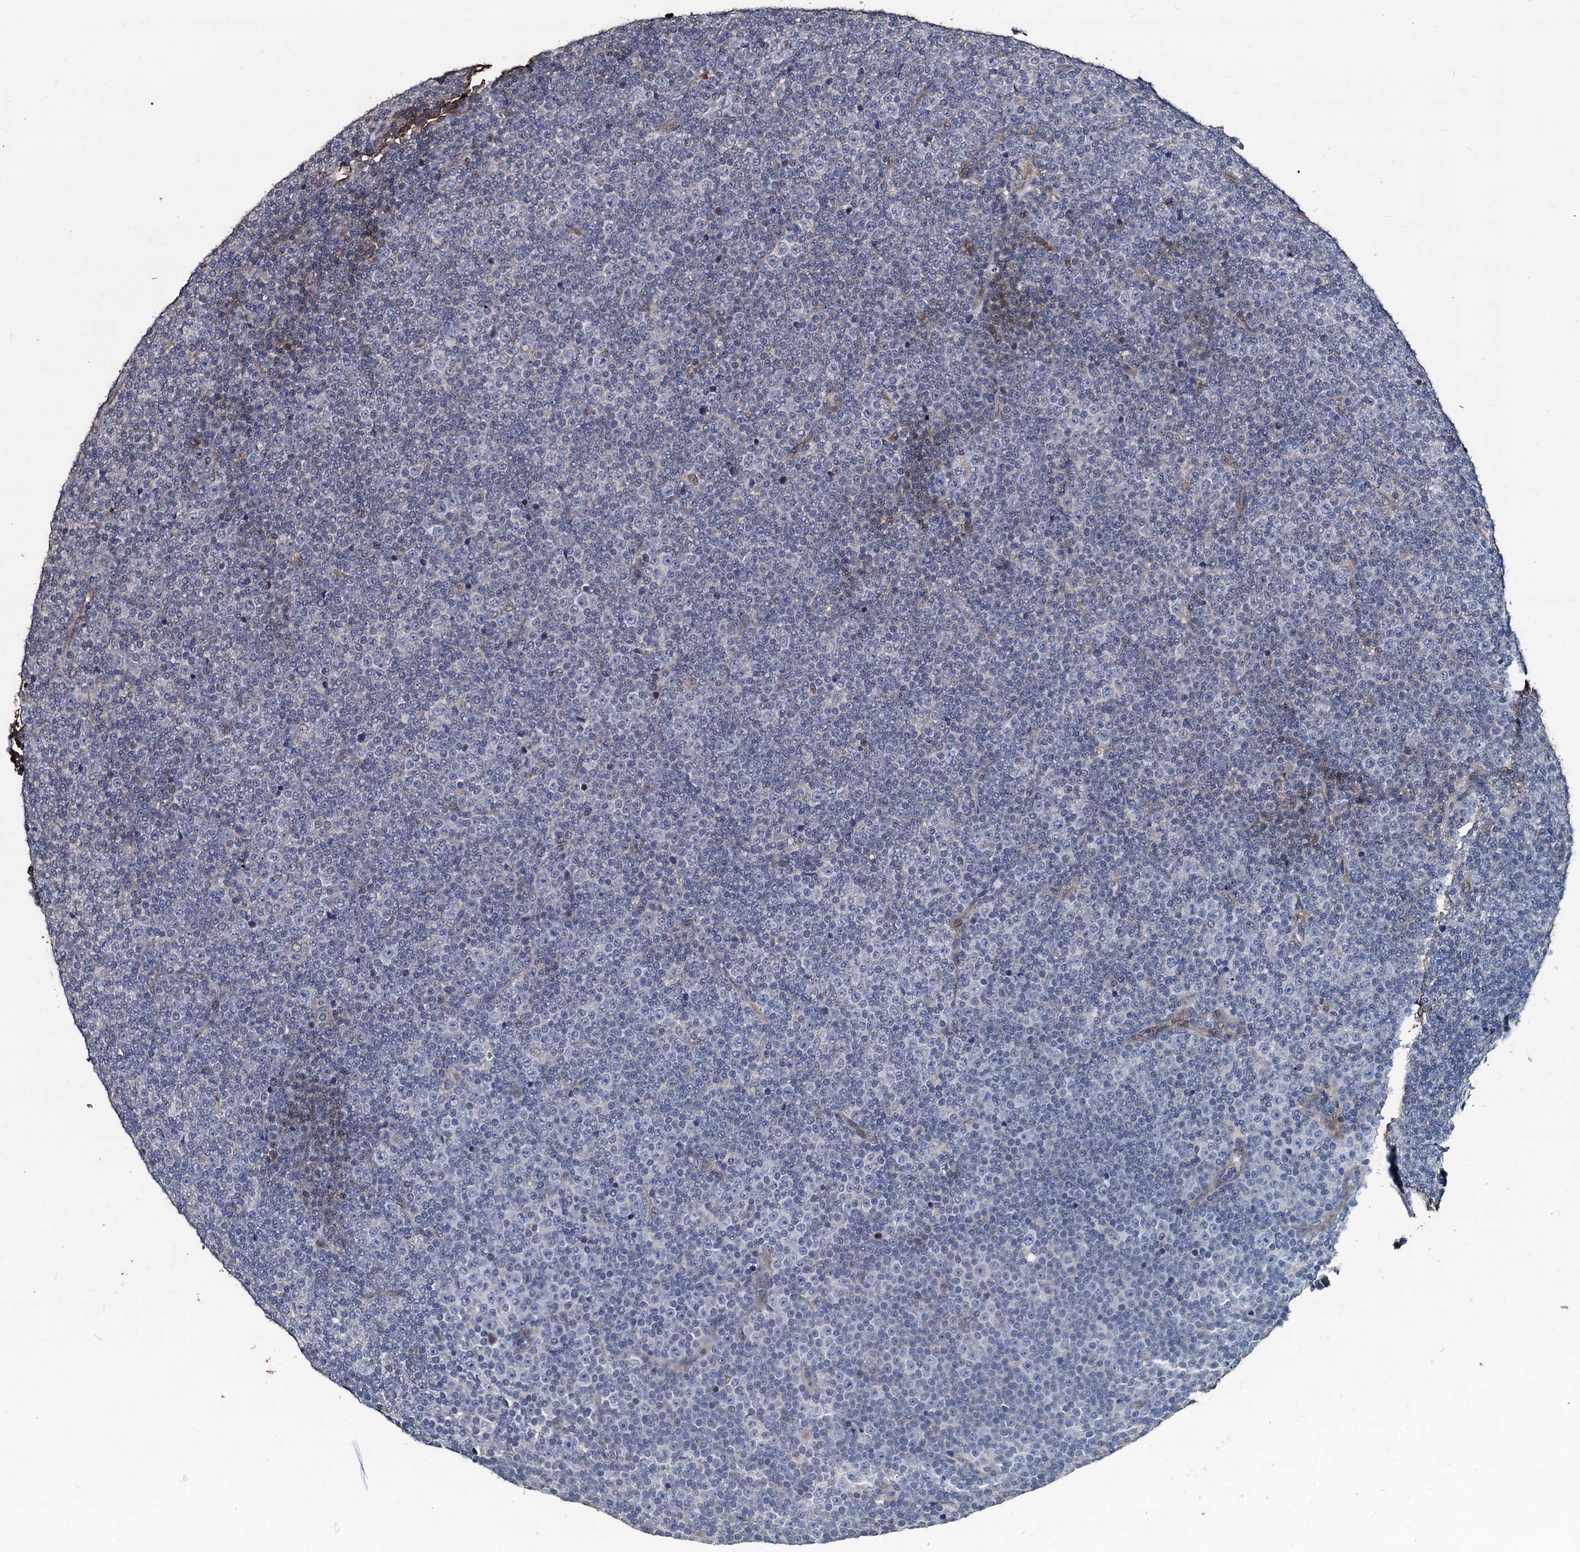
{"staining": {"intensity": "negative", "quantity": "none", "location": "none"}, "tissue": "lymphoma", "cell_type": "Tumor cells", "image_type": "cancer", "snomed": [{"axis": "morphology", "description": "Malignant lymphoma, non-Hodgkin's type, Low grade"}, {"axis": "topography", "description": "Lymph node"}], "caption": "Low-grade malignant lymphoma, non-Hodgkin's type stained for a protein using IHC reveals no expression tumor cells.", "gene": "TCTN2", "patient": {"sex": "female", "age": 67}}